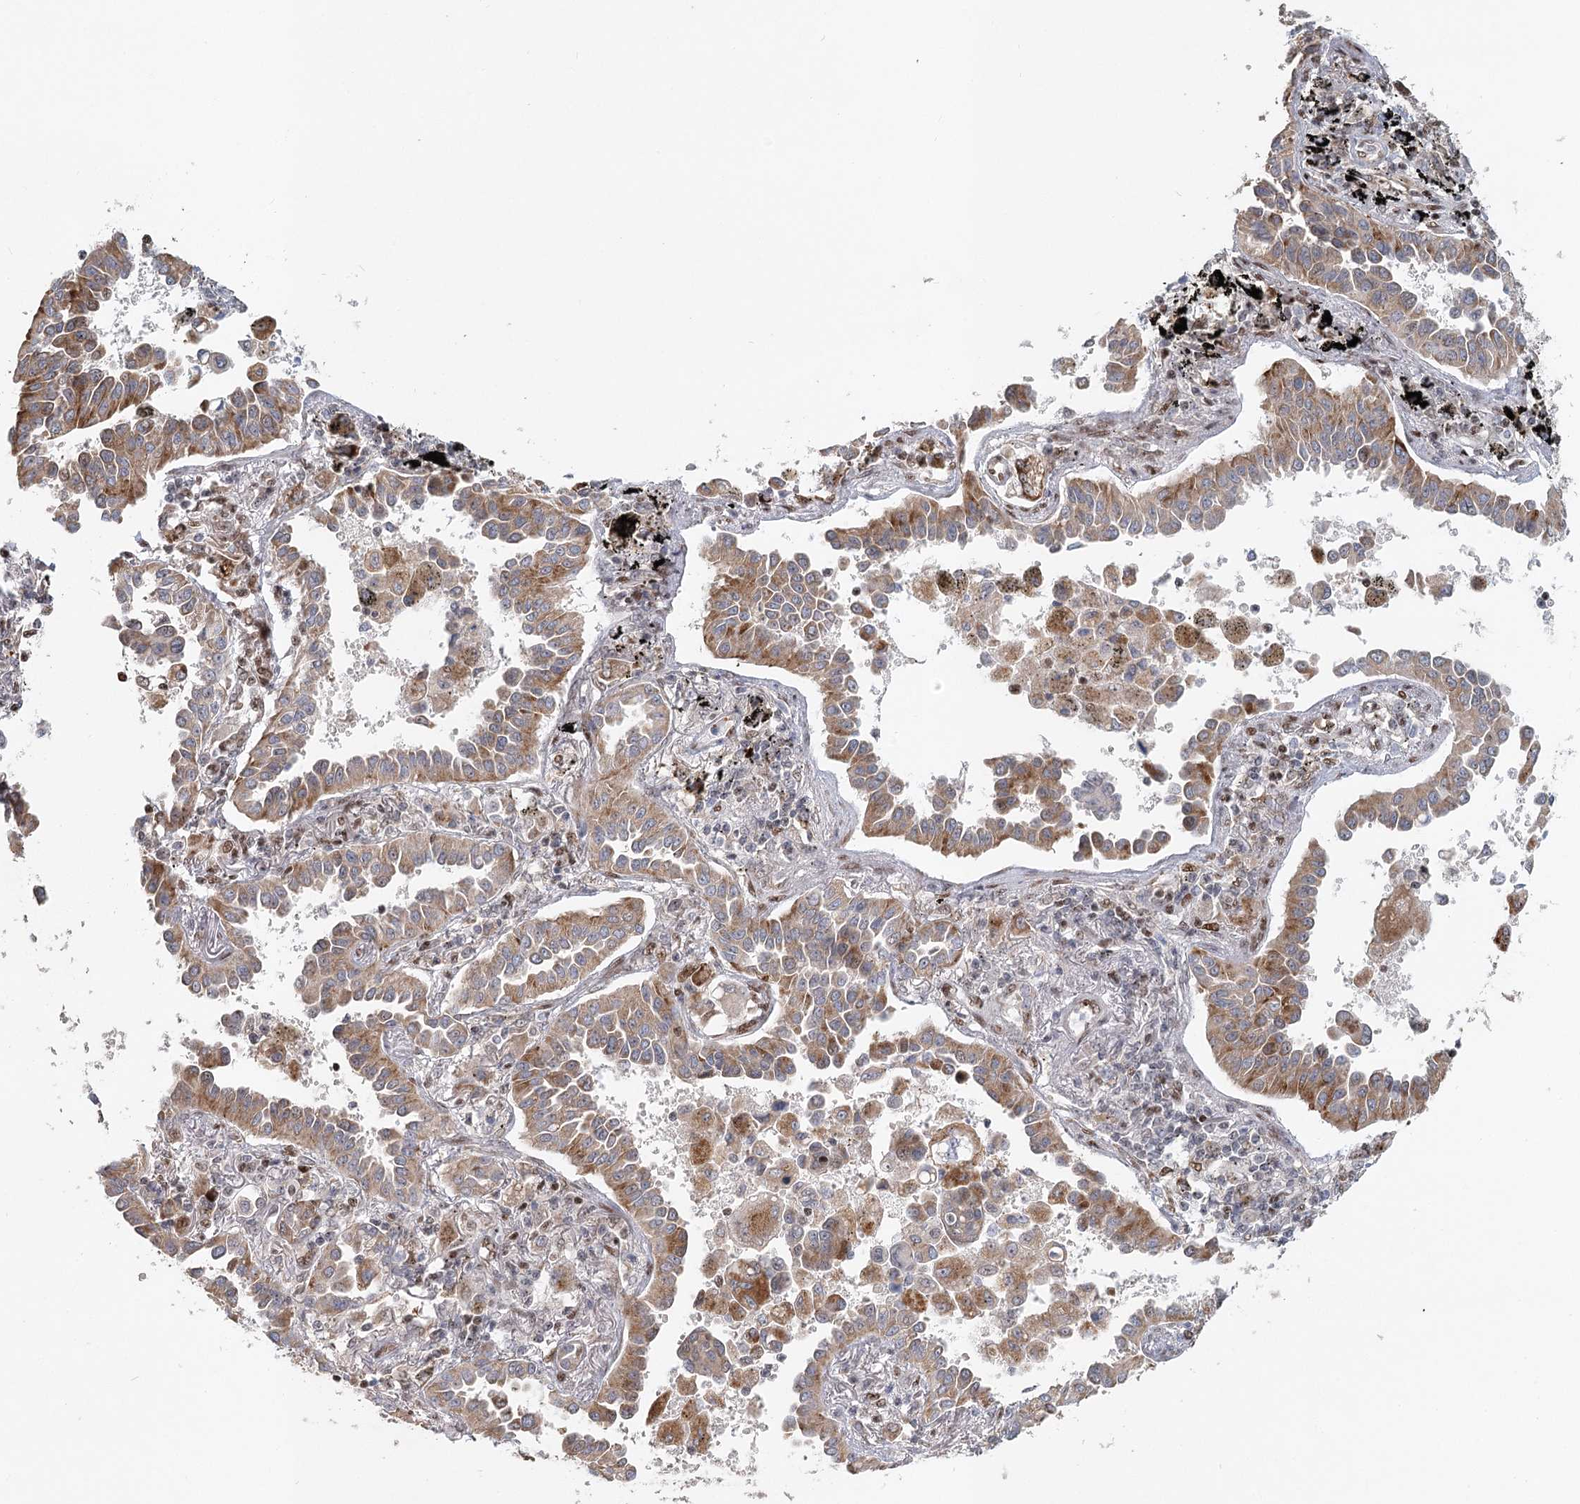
{"staining": {"intensity": "moderate", "quantity": ">75%", "location": "cytoplasmic/membranous"}, "tissue": "lung cancer", "cell_type": "Tumor cells", "image_type": "cancer", "snomed": [{"axis": "morphology", "description": "Normal tissue, NOS"}, {"axis": "morphology", "description": "Adenocarcinoma, NOS"}, {"axis": "topography", "description": "Lung"}], "caption": "High-power microscopy captured an immunohistochemistry image of adenocarcinoma (lung), revealing moderate cytoplasmic/membranous expression in about >75% of tumor cells.", "gene": "BNIP5", "patient": {"sex": "male", "age": 59}}